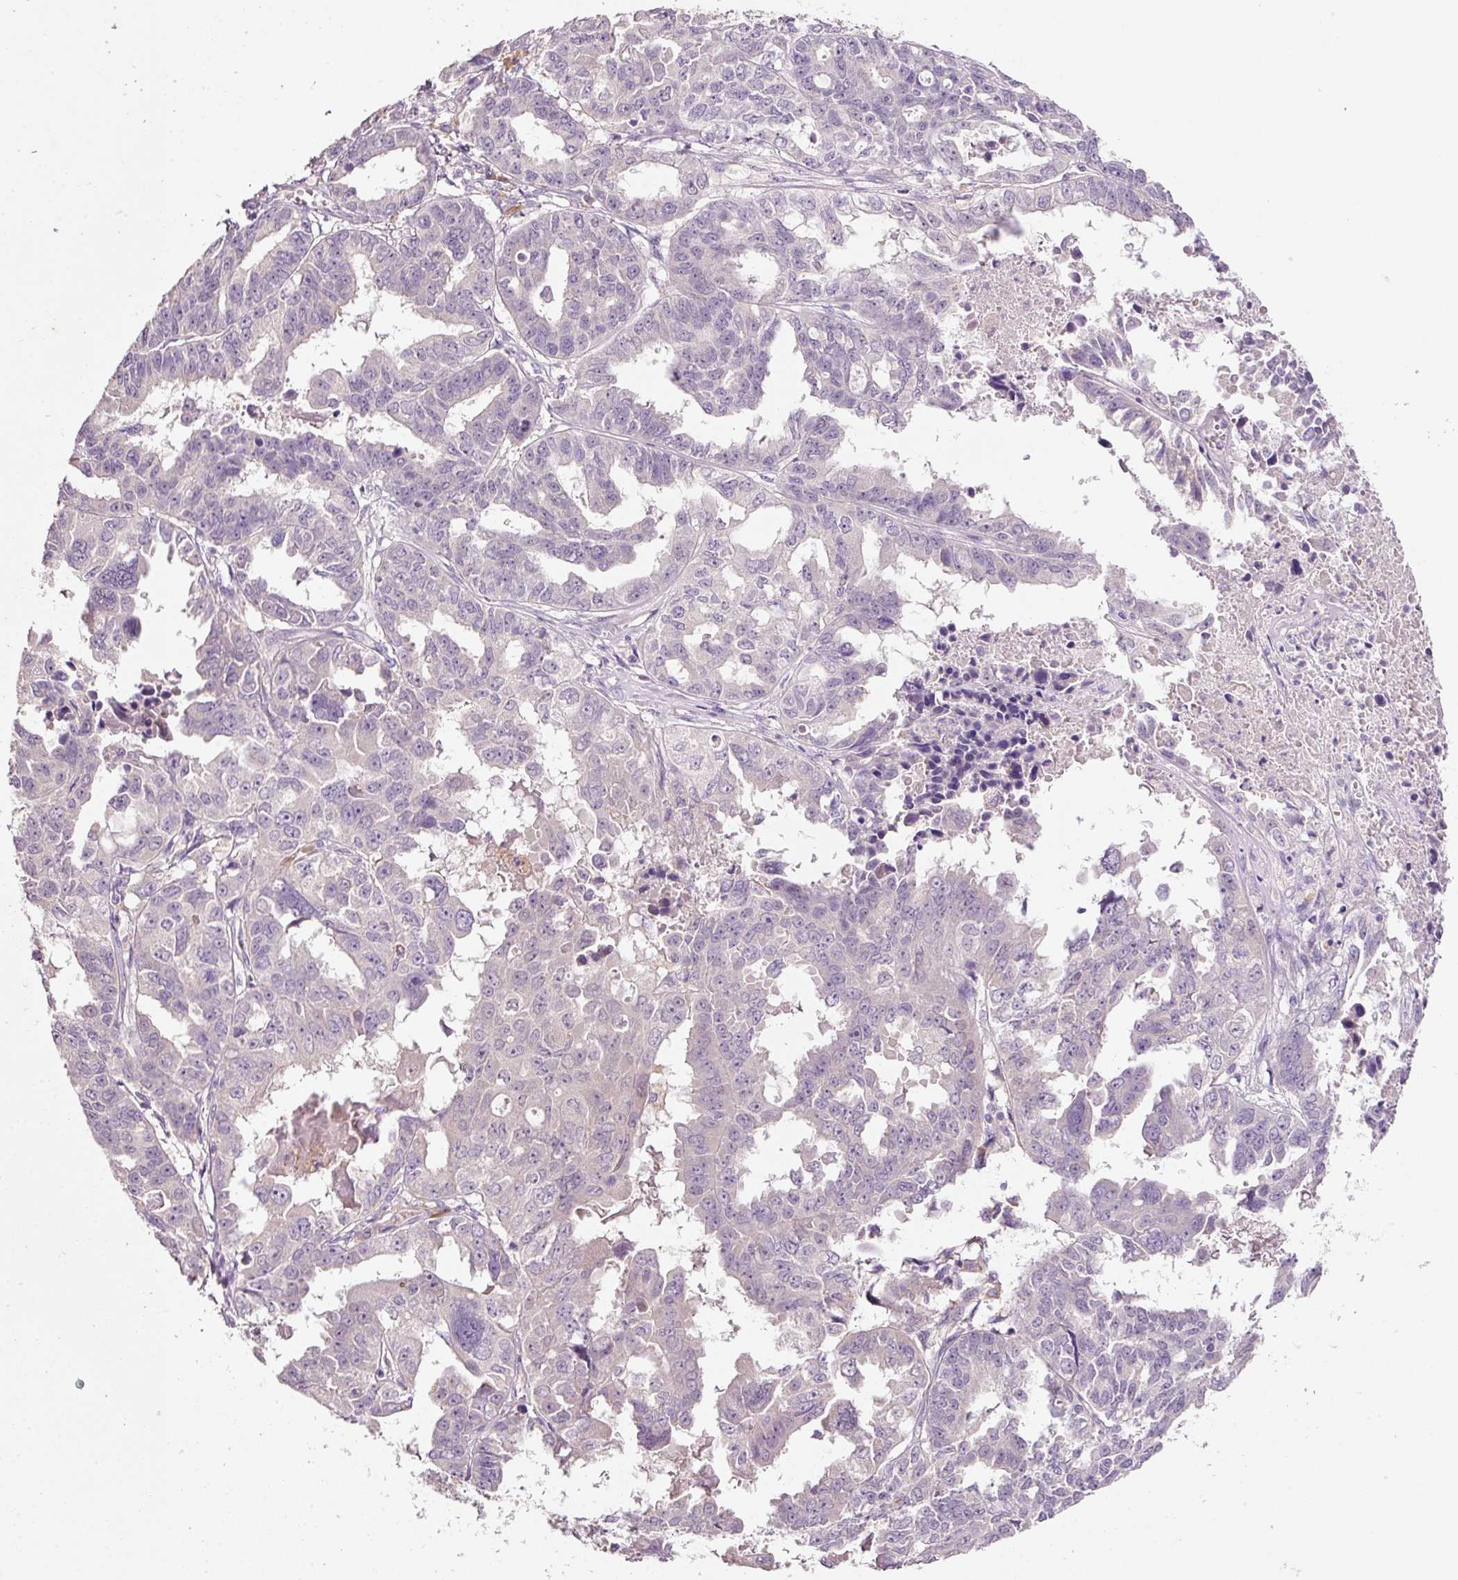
{"staining": {"intensity": "negative", "quantity": "none", "location": "none"}, "tissue": "ovarian cancer", "cell_type": "Tumor cells", "image_type": "cancer", "snomed": [{"axis": "morphology", "description": "Adenocarcinoma, NOS"}, {"axis": "morphology", "description": "Carcinoma, endometroid"}, {"axis": "topography", "description": "Ovary"}], "caption": "A histopathology image of human ovarian endometroid carcinoma is negative for staining in tumor cells. The staining was performed using DAB to visualize the protein expression in brown, while the nuclei were stained in blue with hematoxylin (Magnification: 20x).", "gene": "TENT5C", "patient": {"sex": "female", "age": 72}}